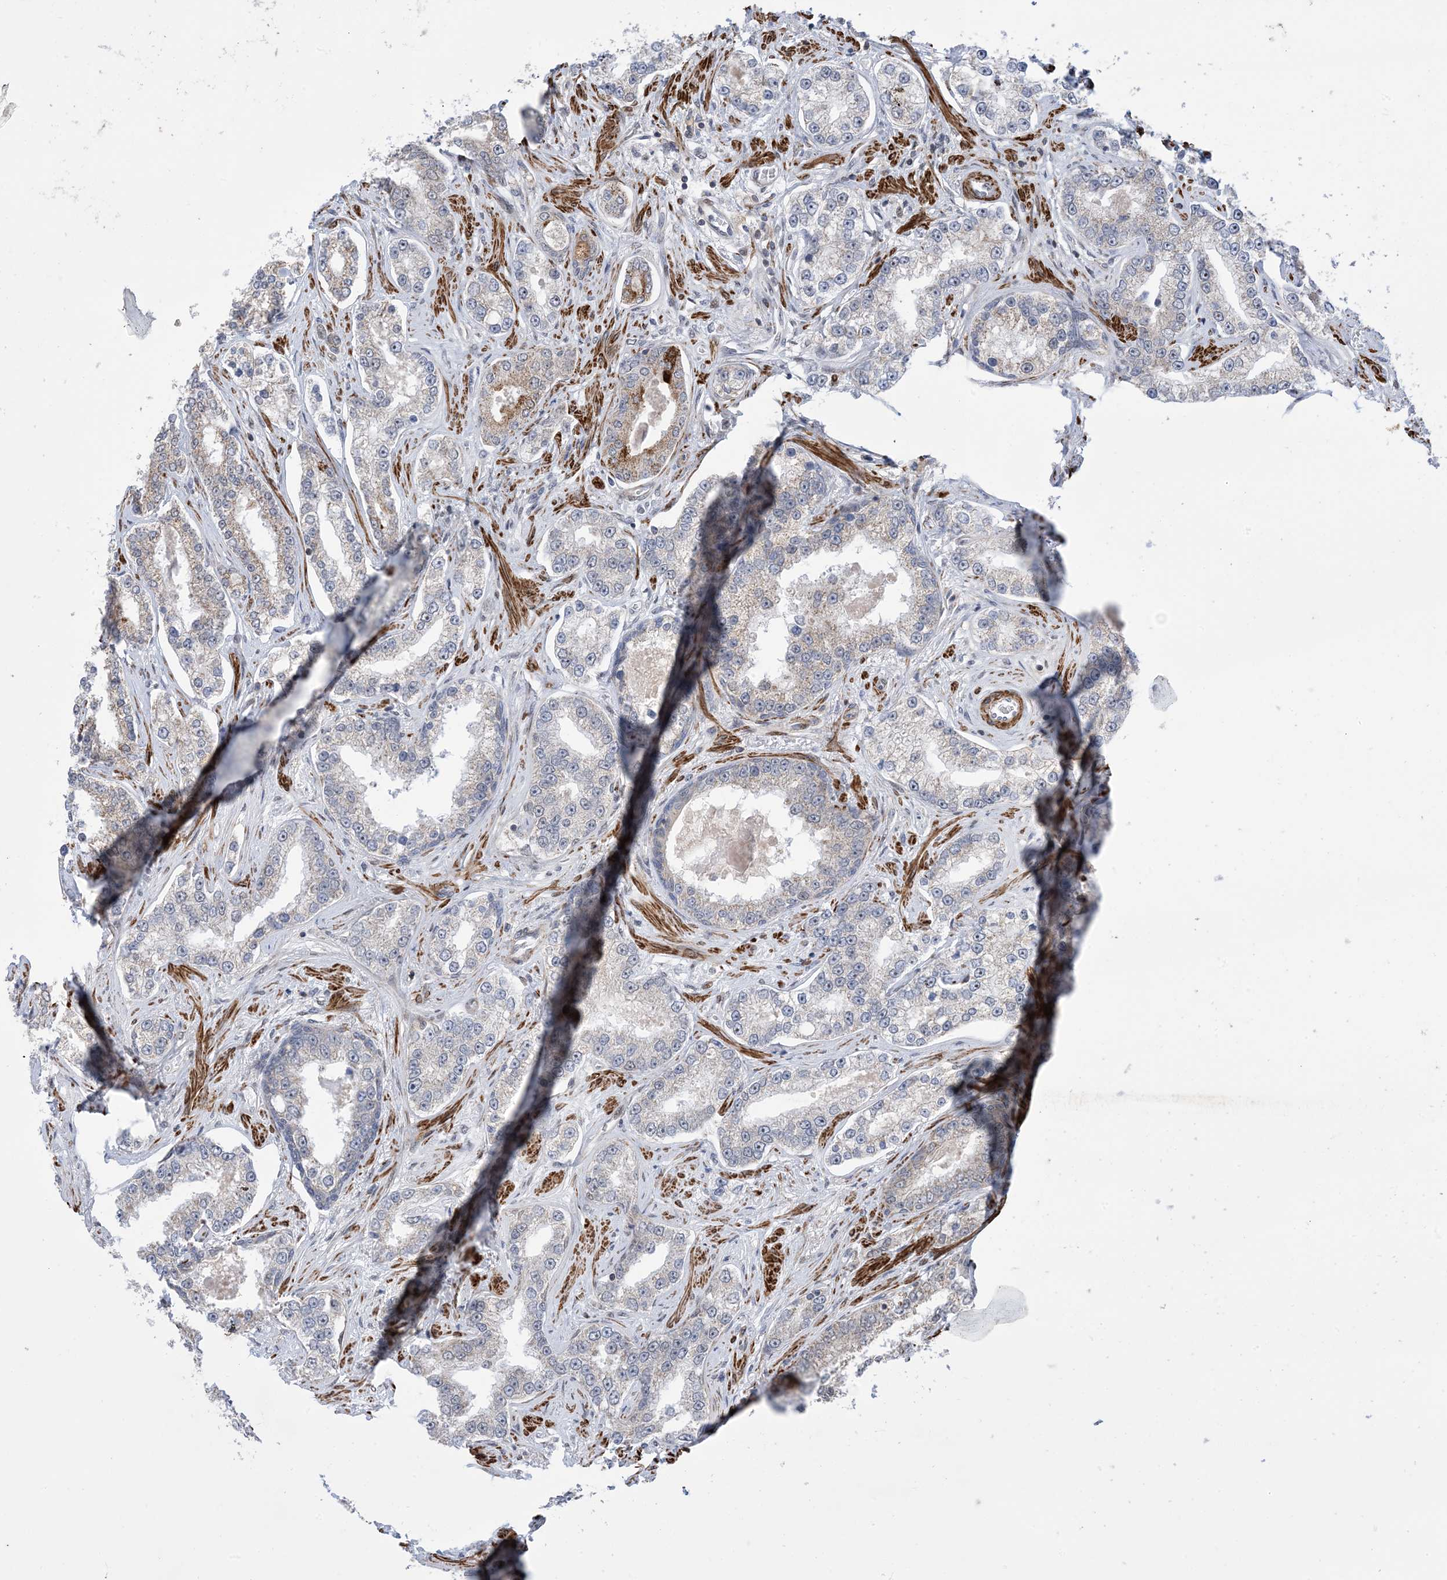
{"staining": {"intensity": "negative", "quantity": "none", "location": "none"}, "tissue": "prostate cancer", "cell_type": "Tumor cells", "image_type": "cancer", "snomed": [{"axis": "morphology", "description": "Normal tissue, NOS"}, {"axis": "morphology", "description": "Adenocarcinoma, High grade"}, {"axis": "topography", "description": "Prostate"}], "caption": "Immunohistochemistry (IHC) image of human high-grade adenocarcinoma (prostate) stained for a protein (brown), which shows no positivity in tumor cells. (Stains: DAB immunohistochemistry (IHC) with hematoxylin counter stain, Microscopy: brightfield microscopy at high magnification).", "gene": "ZNF8", "patient": {"sex": "male", "age": 83}}